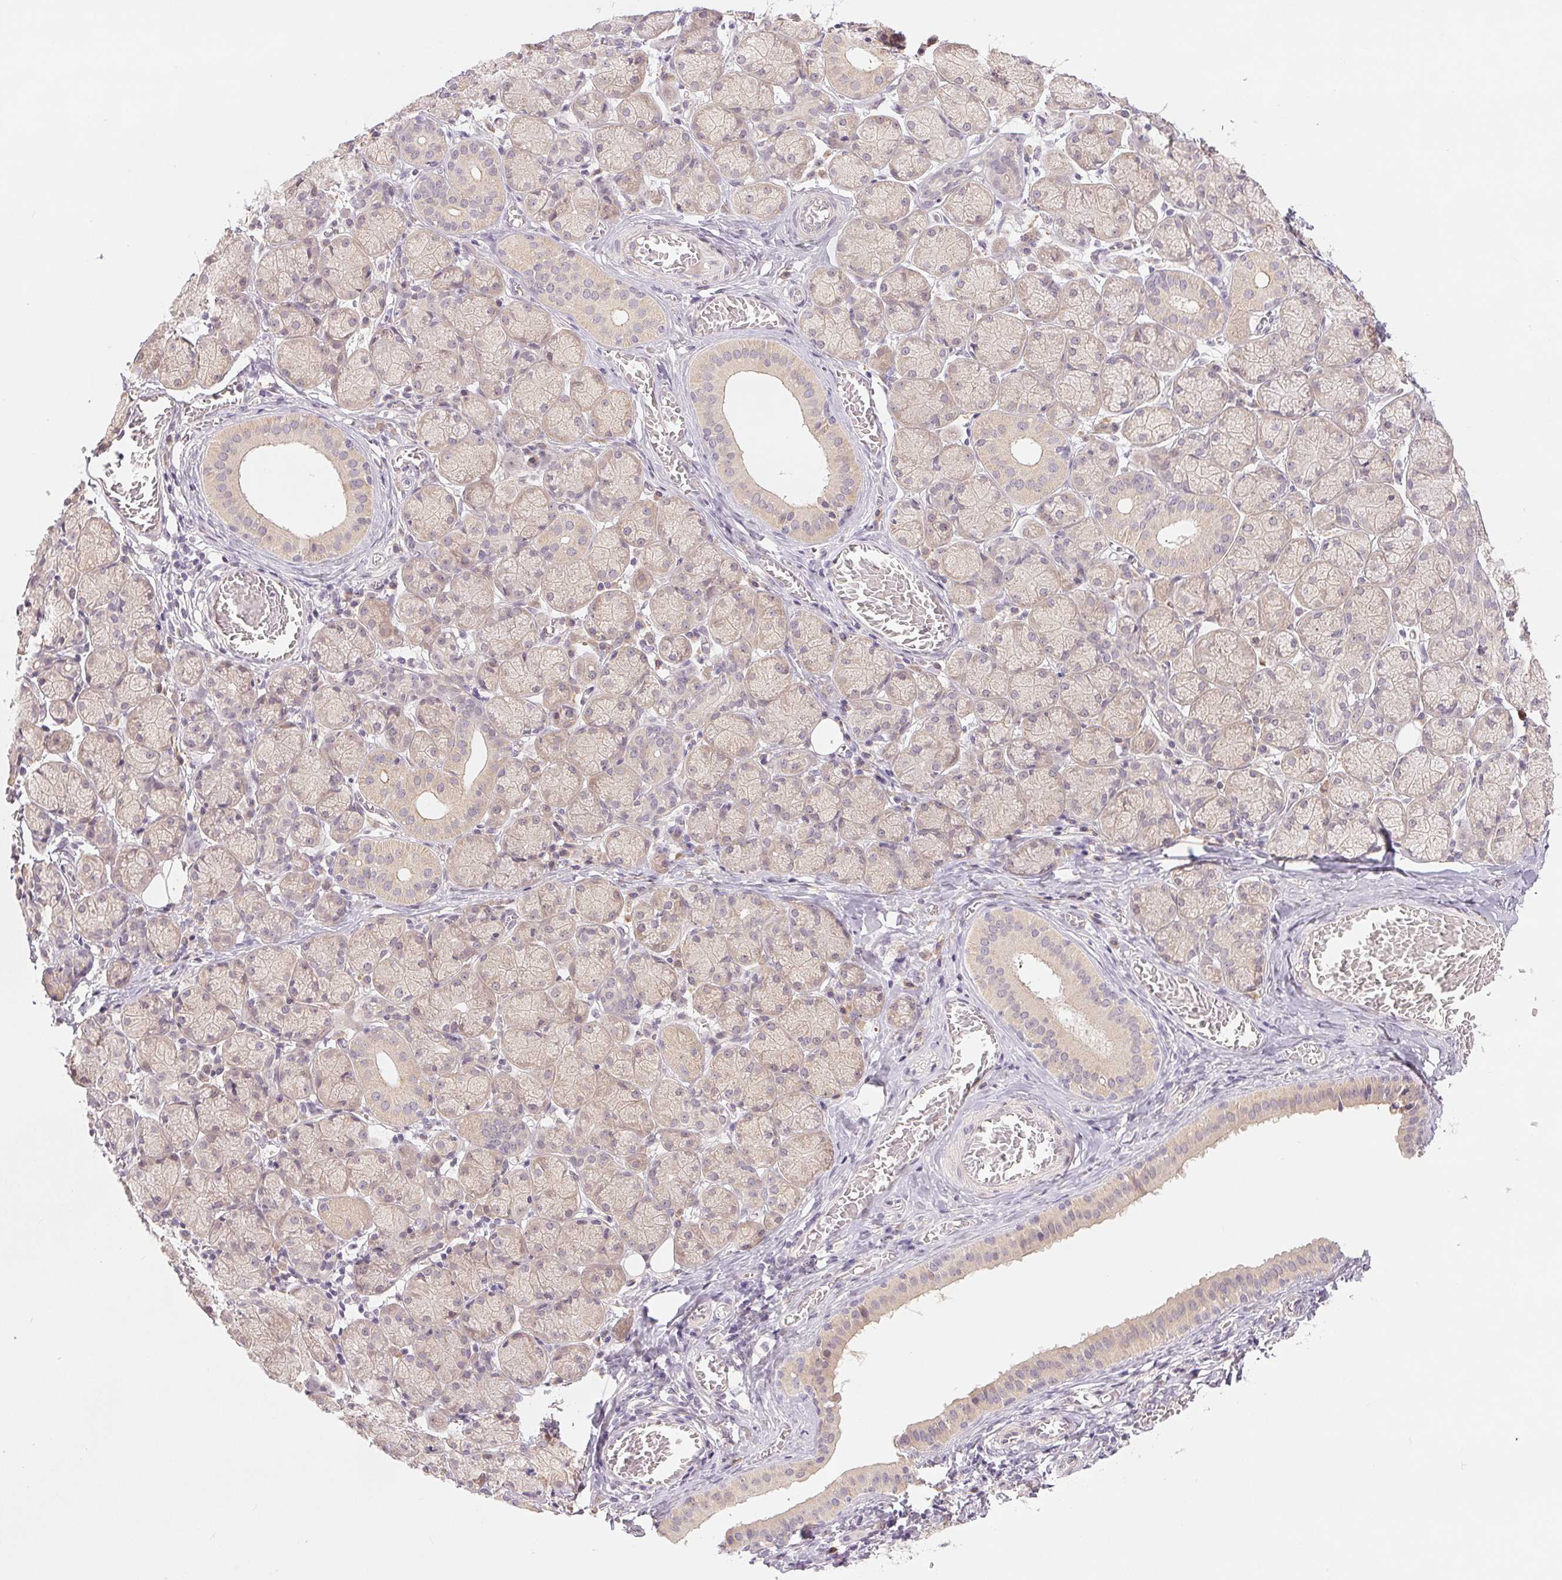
{"staining": {"intensity": "weak", "quantity": "<25%", "location": "cytoplasmic/membranous"}, "tissue": "salivary gland", "cell_type": "Glandular cells", "image_type": "normal", "snomed": [{"axis": "morphology", "description": "Normal tissue, NOS"}, {"axis": "topography", "description": "Salivary gland"}, {"axis": "topography", "description": "Peripheral nerve tissue"}], "caption": "Protein analysis of normal salivary gland reveals no significant expression in glandular cells. The staining was performed using DAB to visualize the protein expression in brown, while the nuclei were stained in blue with hematoxylin (Magnification: 20x).", "gene": "TTC23L", "patient": {"sex": "female", "age": 24}}